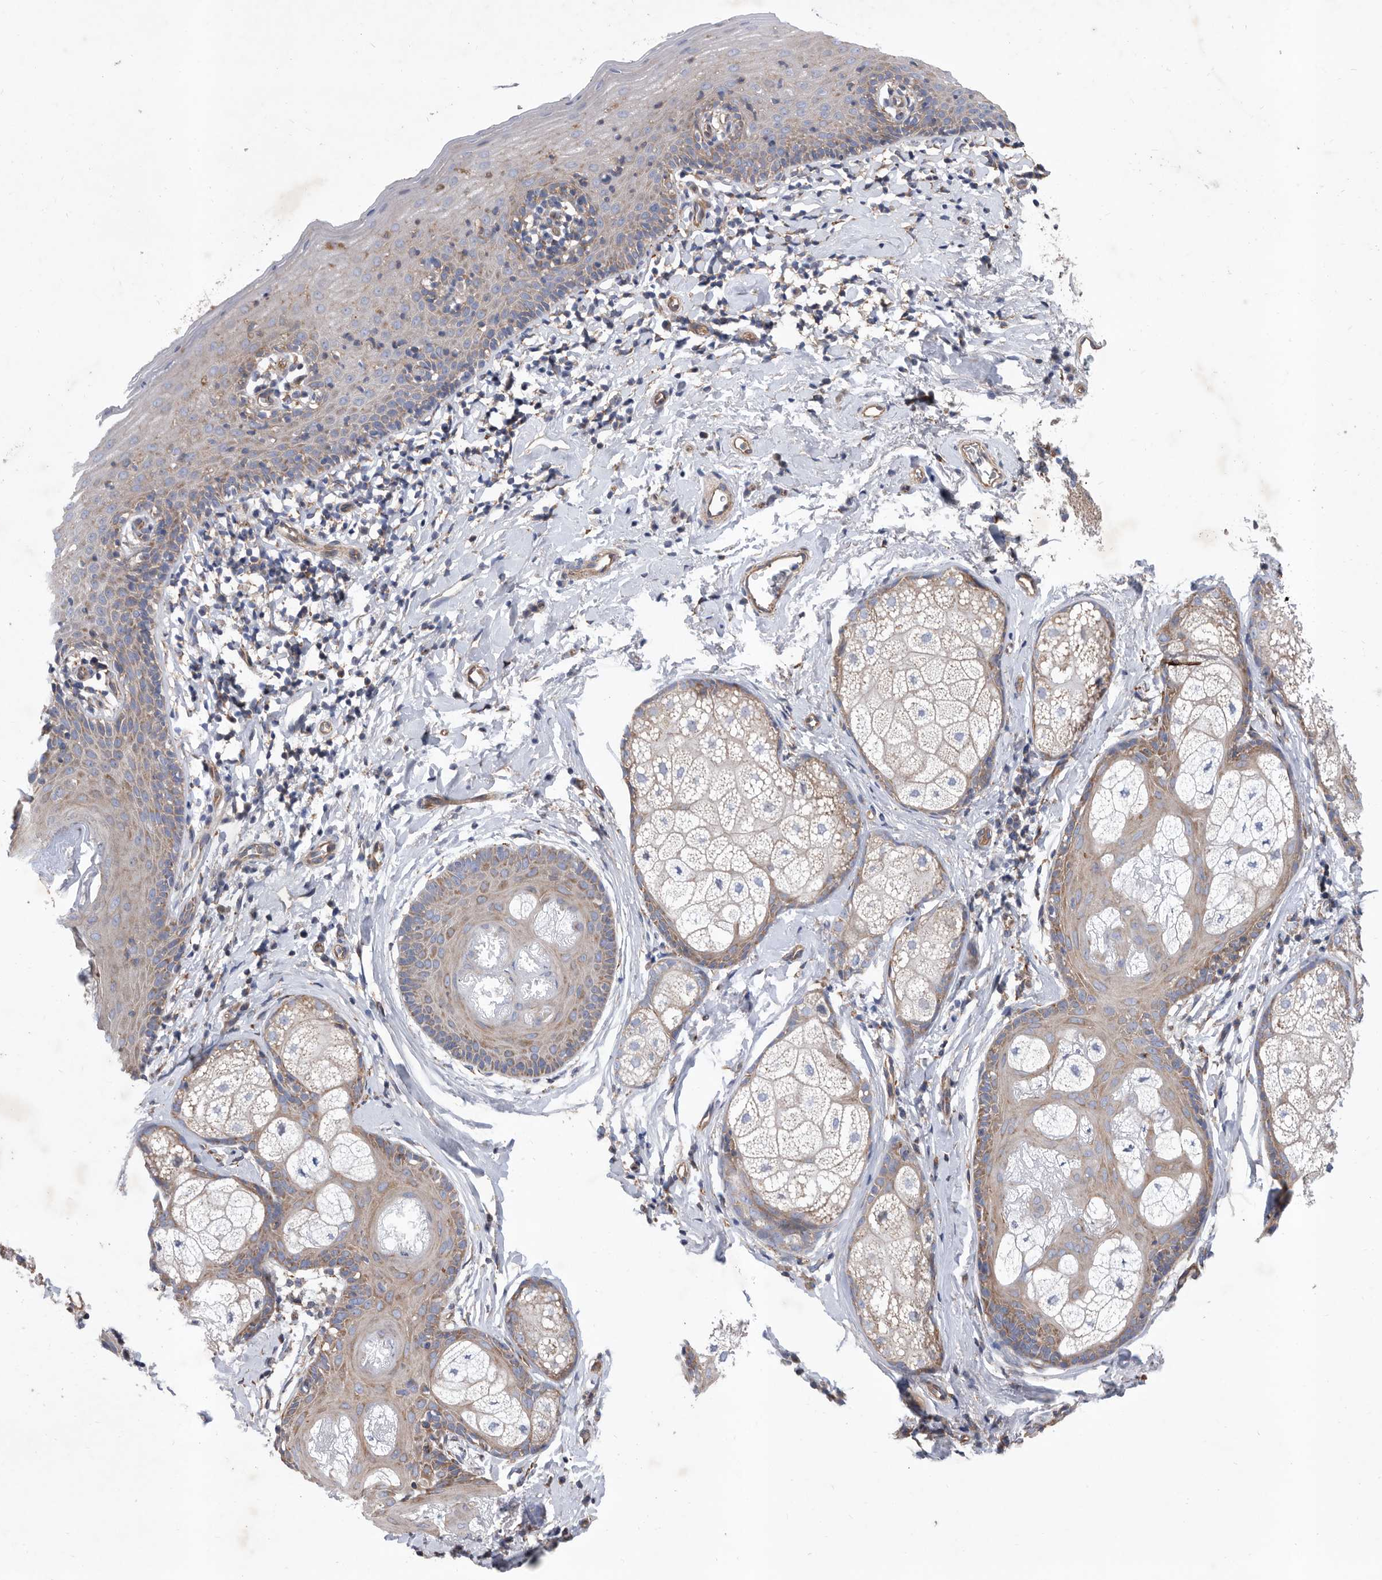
{"staining": {"intensity": "moderate", "quantity": "25%-75%", "location": "cytoplasmic/membranous"}, "tissue": "skin", "cell_type": "Epidermal cells", "image_type": "normal", "snomed": [{"axis": "morphology", "description": "Normal tissue, NOS"}, {"axis": "topography", "description": "Vulva"}], "caption": "Moderate cytoplasmic/membranous staining is seen in about 25%-75% of epidermal cells in normal skin. The protein is shown in brown color, while the nuclei are stained blue.", "gene": "ATP13A3", "patient": {"sex": "female", "age": 66}}